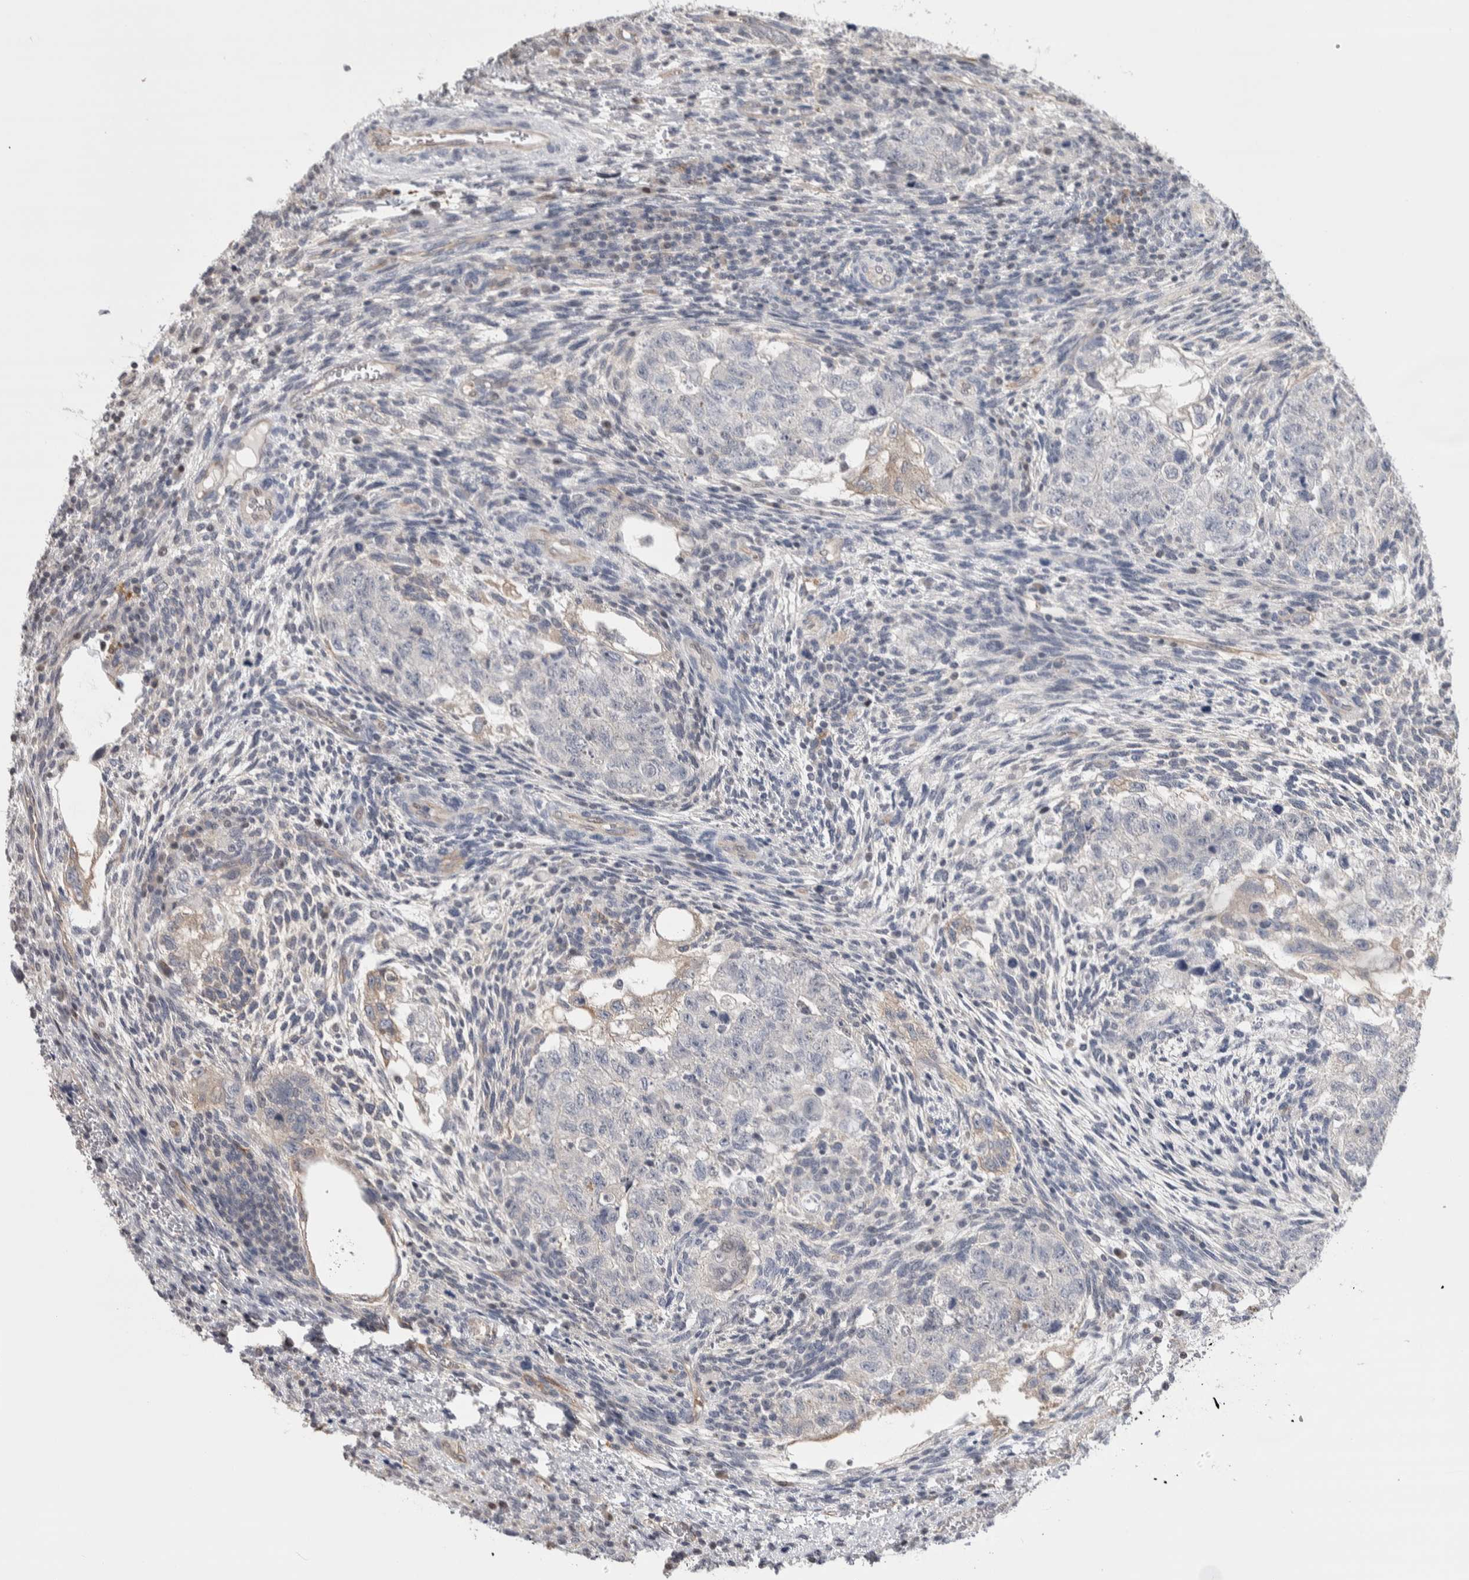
{"staining": {"intensity": "negative", "quantity": "none", "location": "none"}, "tissue": "testis cancer", "cell_type": "Tumor cells", "image_type": "cancer", "snomed": [{"axis": "morphology", "description": "Normal tissue, NOS"}, {"axis": "morphology", "description": "Carcinoma, Embryonal, NOS"}, {"axis": "topography", "description": "Testis"}], "caption": "A high-resolution image shows immunohistochemistry staining of testis cancer, which demonstrates no significant staining in tumor cells.", "gene": "ZBTB49", "patient": {"sex": "male", "age": 36}}